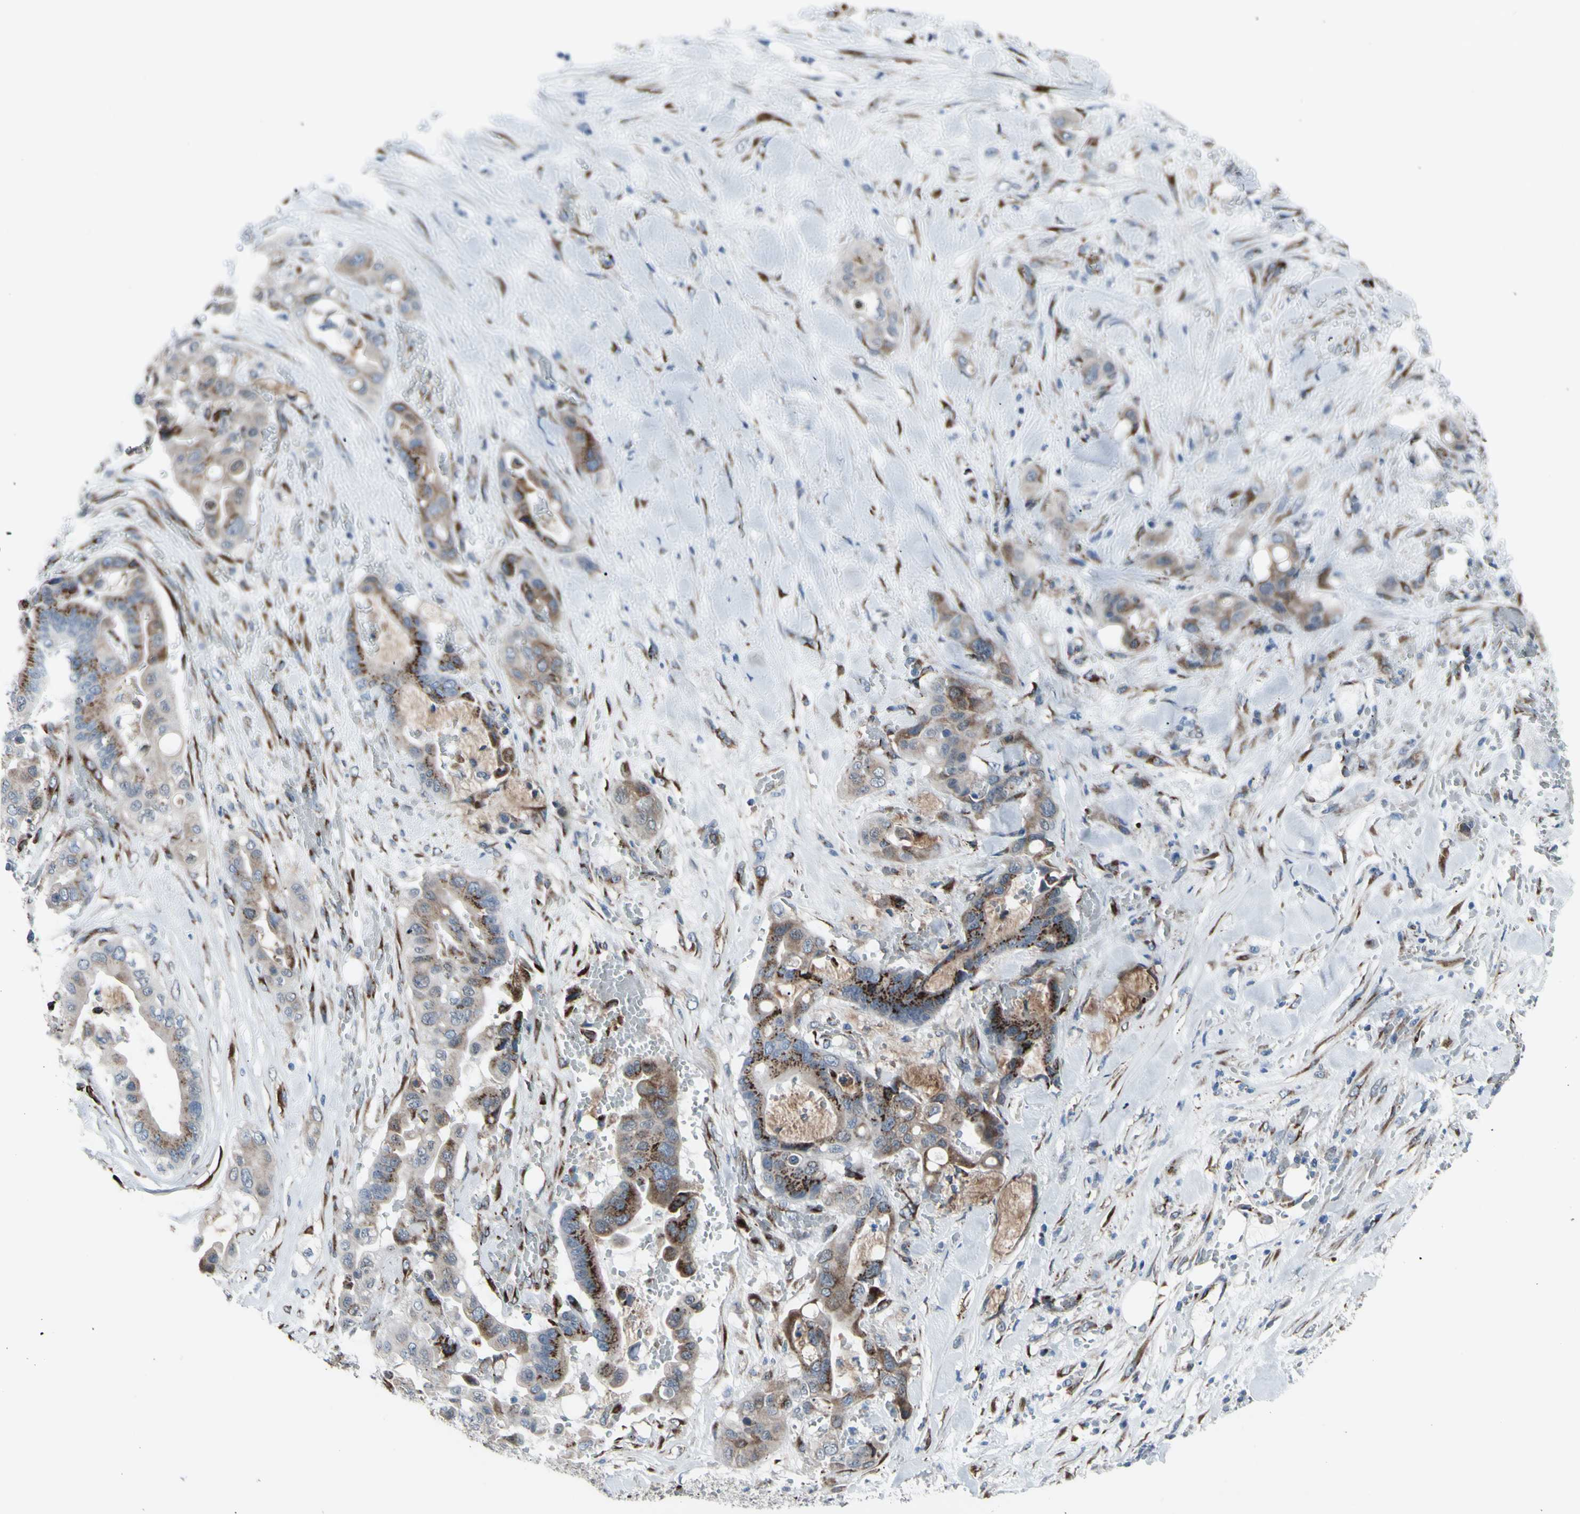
{"staining": {"intensity": "strong", "quantity": ">75%", "location": "cytoplasmic/membranous"}, "tissue": "liver cancer", "cell_type": "Tumor cells", "image_type": "cancer", "snomed": [{"axis": "morphology", "description": "Cholangiocarcinoma"}, {"axis": "topography", "description": "Liver"}], "caption": "Strong cytoplasmic/membranous protein staining is identified in about >75% of tumor cells in liver cancer.", "gene": "GLG1", "patient": {"sex": "female", "age": 61}}